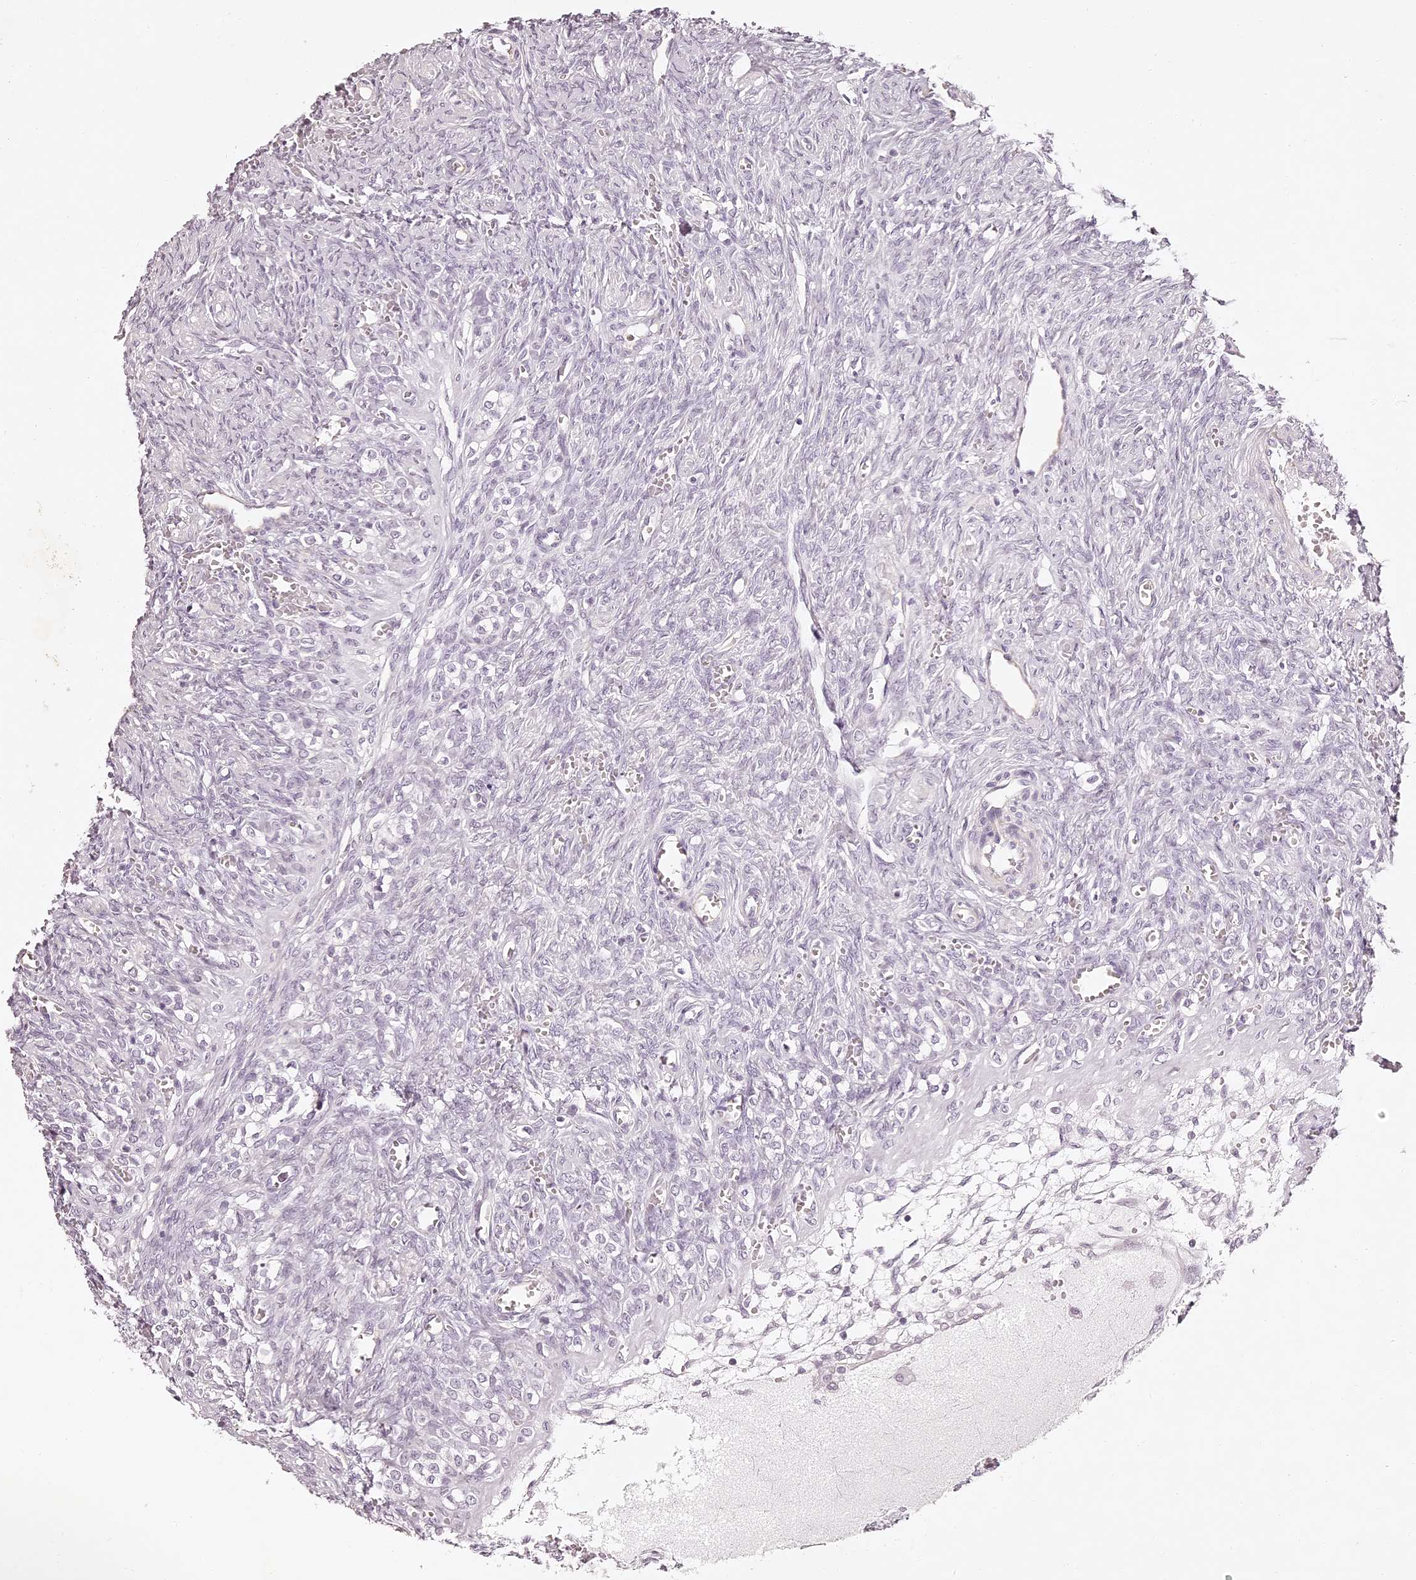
{"staining": {"intensity": "negative", "quantity": "none", "location": "none"}, "tissue": "ovary", "cell_type": "Follicle cells", "image_type": "normal", "snomed": [{"axis": "morphology", "description": "Normal tissue, NOS"}, {"axis": "topography", "description": "Ovary"}], "caption": "IHC of normal ovary exhibits no staining in follicle cells.", "gene": "ELAPOR1", "patient": {"sex": "female", "age": 41}}